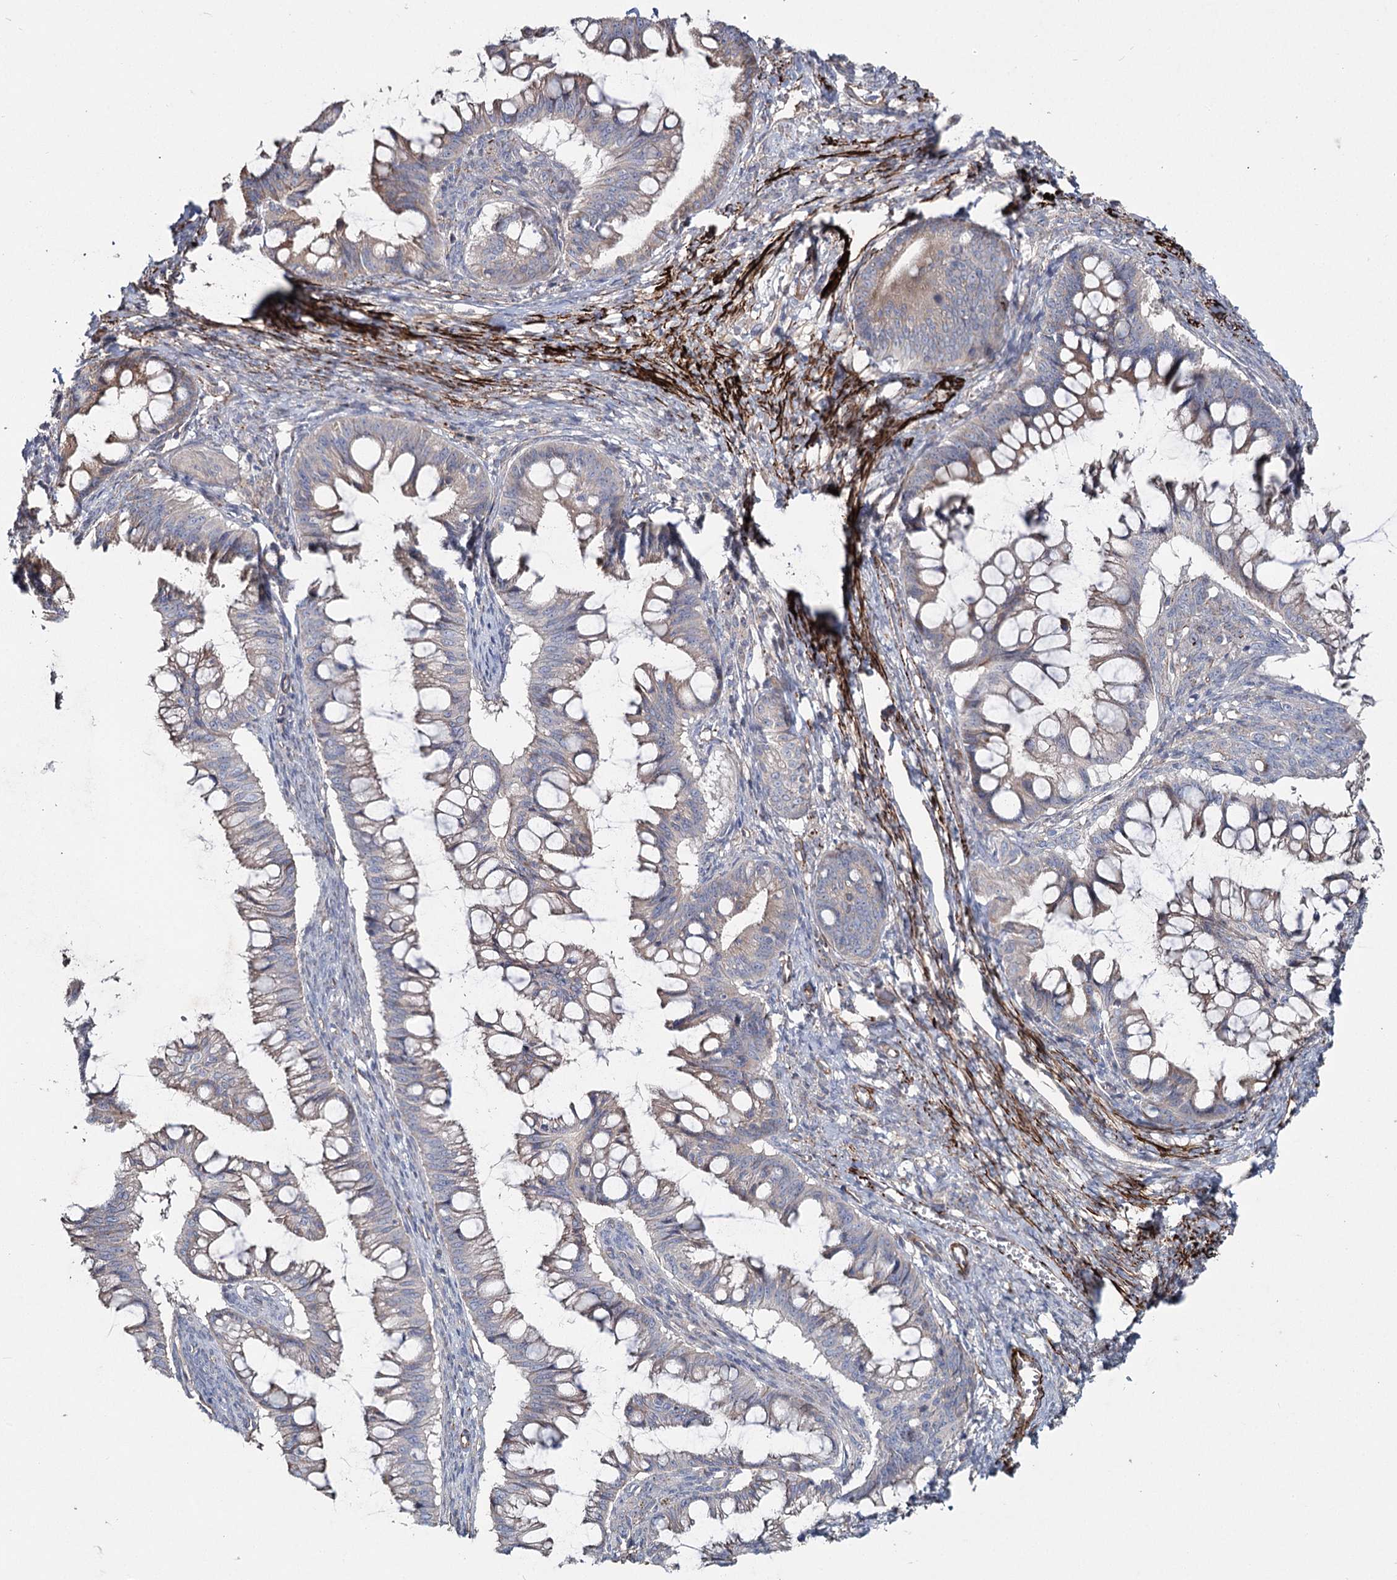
{"staining": {"intensity": "negative", "quantity": "none", "location": "none"}, "tissue": "ovarian cancer", "cell_type": "Tumor cells", "image_type": "cancer", "snomed": [{"axis": "morphology", "description": "Cystadenocarcinoma, mucinous, NOS"}, {"axis": "topography", "description": "Ovary"}], "caption": "This micrograph is of ovarian mucinous cystadenocarcinoma stained with immunohistochemistry (IHC) to label a protein in brown with the nuclei are counter-stained blue. There is no staining in tumor cells.", "gene": "SUMF1", "patient": {"sex": "female", "age": 73}}